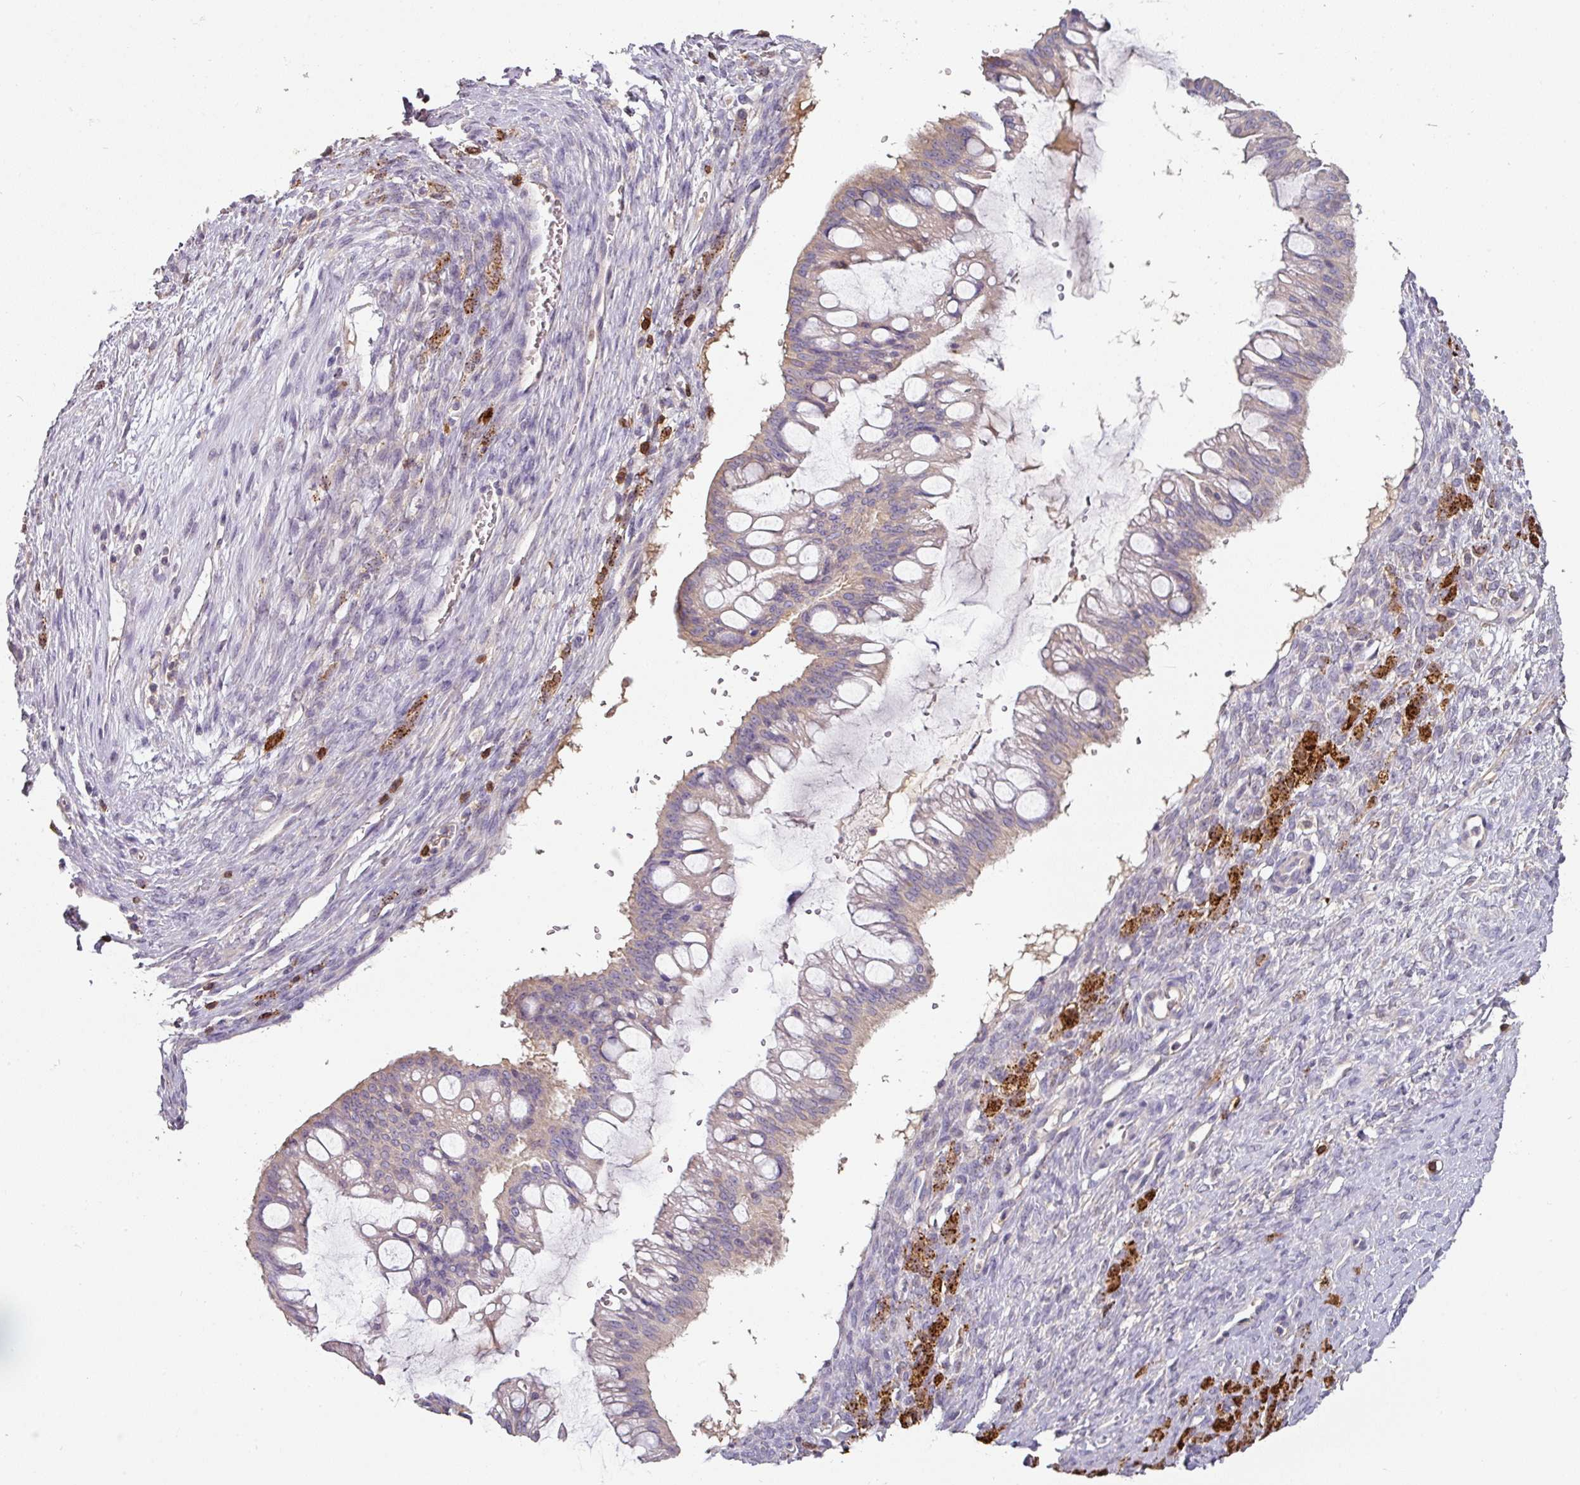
{"staining": {"intensity": "weak", "quantity": "<25%", "location": "cytoplasmic/membranous"}, "tissue": "ovarian cancer", "cell_type": "Tumor cells", "image_type": "cancer", "snomed": [{"axis": "morphology", "description": "Cystadenocarcinoma, mucinous, NOS"}, {"axis": "topography", "description": "Ovary"}], "caption": "This is an immunohistochemistry (IHC) image of human ovarian cancer. There is no positivity in tumor cells.", "gene": "CD3G", "patient": {"sex": "female", "age": 73}}